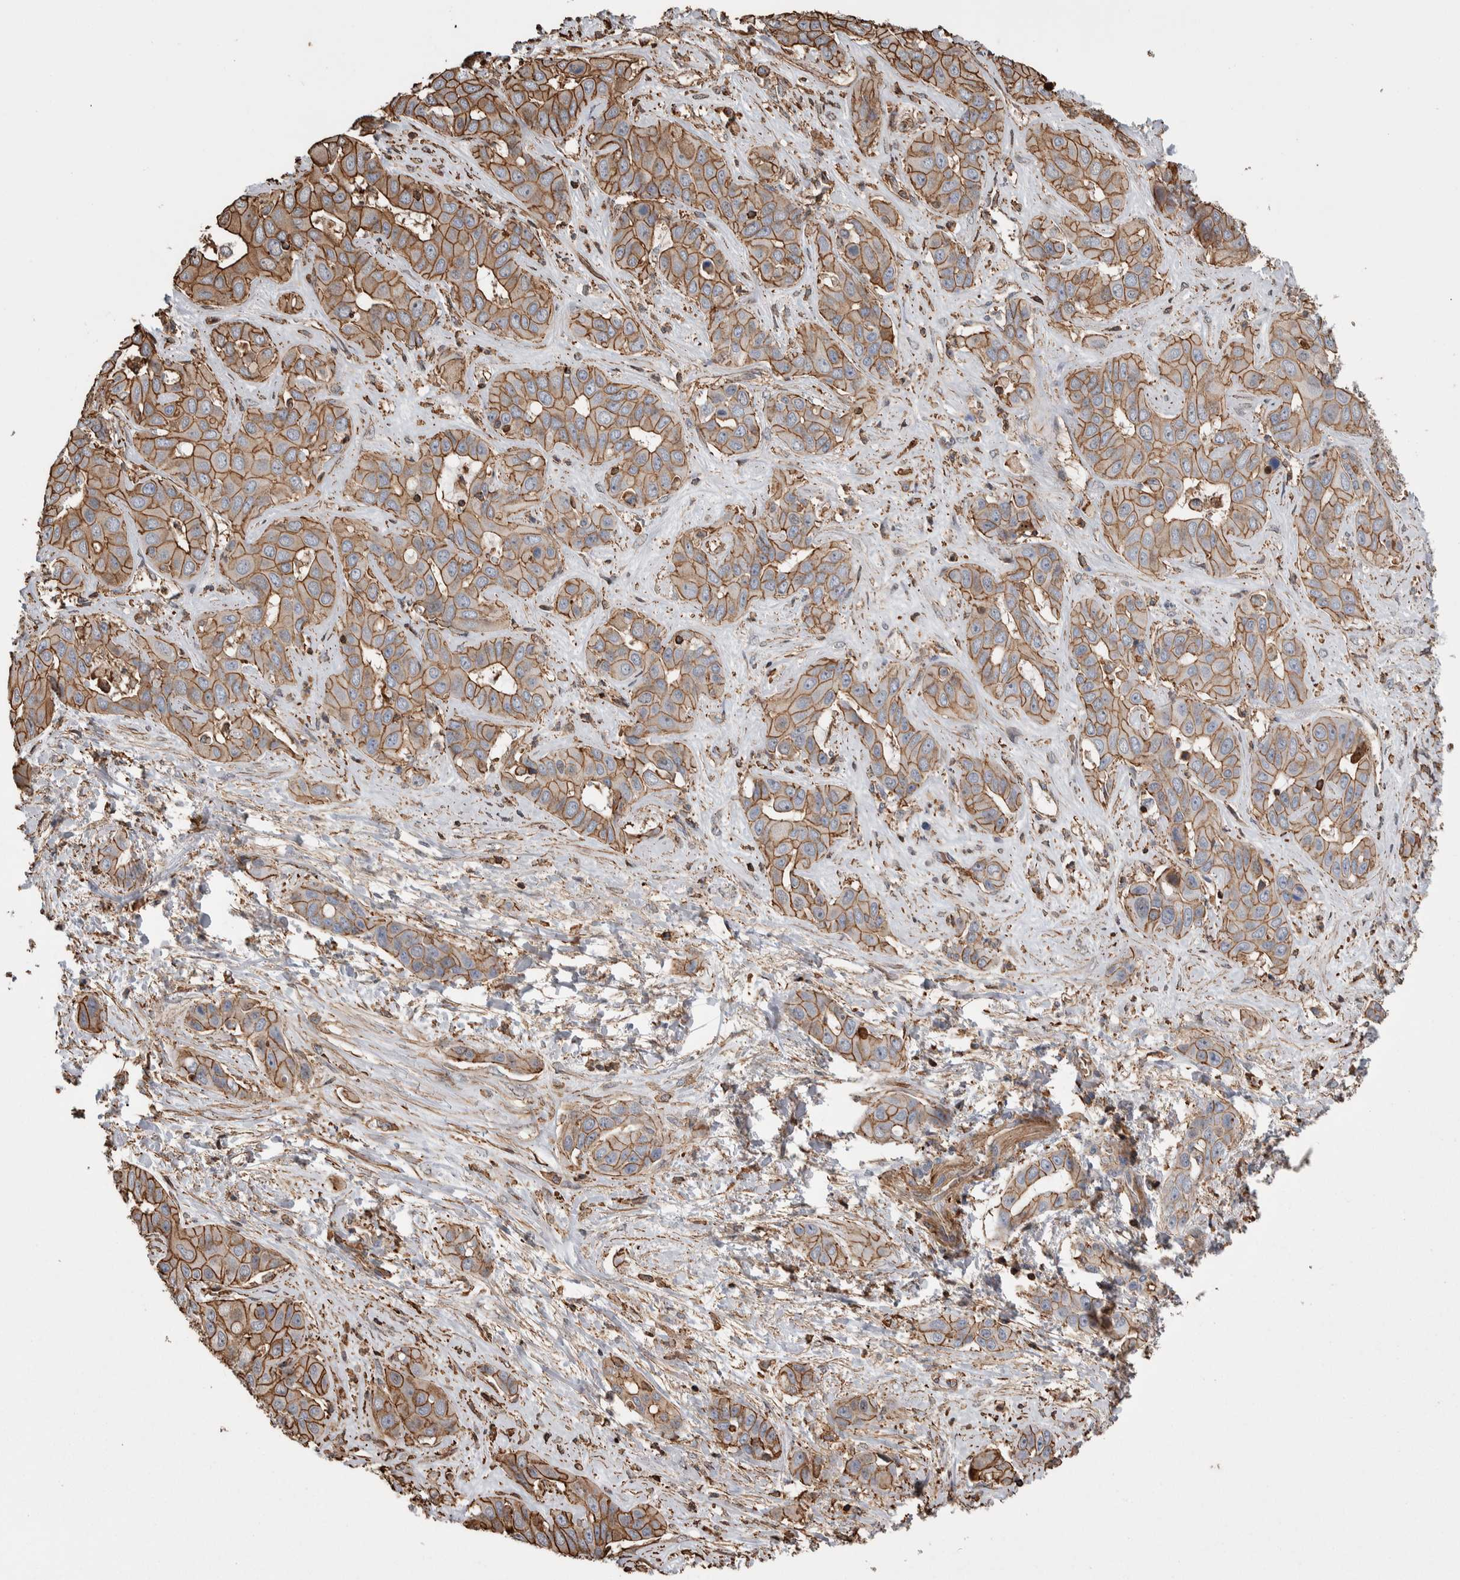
{"staining": {"intensity": "moderate", "quantity": ">75%", "location": "cytoplasmic/membranous"}, "tissue": "liver cancer", "cell_type": "Tumor cells", "image_type": "cancer", "snomed": [{"axis": "morphology", "description": "Cholangiocarcinoma"}, {"axis": "topography", "description": "Liver"}], "caption": "Liver cancer (cholangiocarcinoma) stained for a protein shows moderate cytoplasmic/membranous positivity in tumor cells. The staining was performed using DAB (3,3'-diaminobenzidine) to visualize the protein expression in brown, while the nuclei were stained in blue with hematoxylin (Magnification: 20x).", "gene": "ENPP2", "patient": {"sex": "female", "age": 52}}